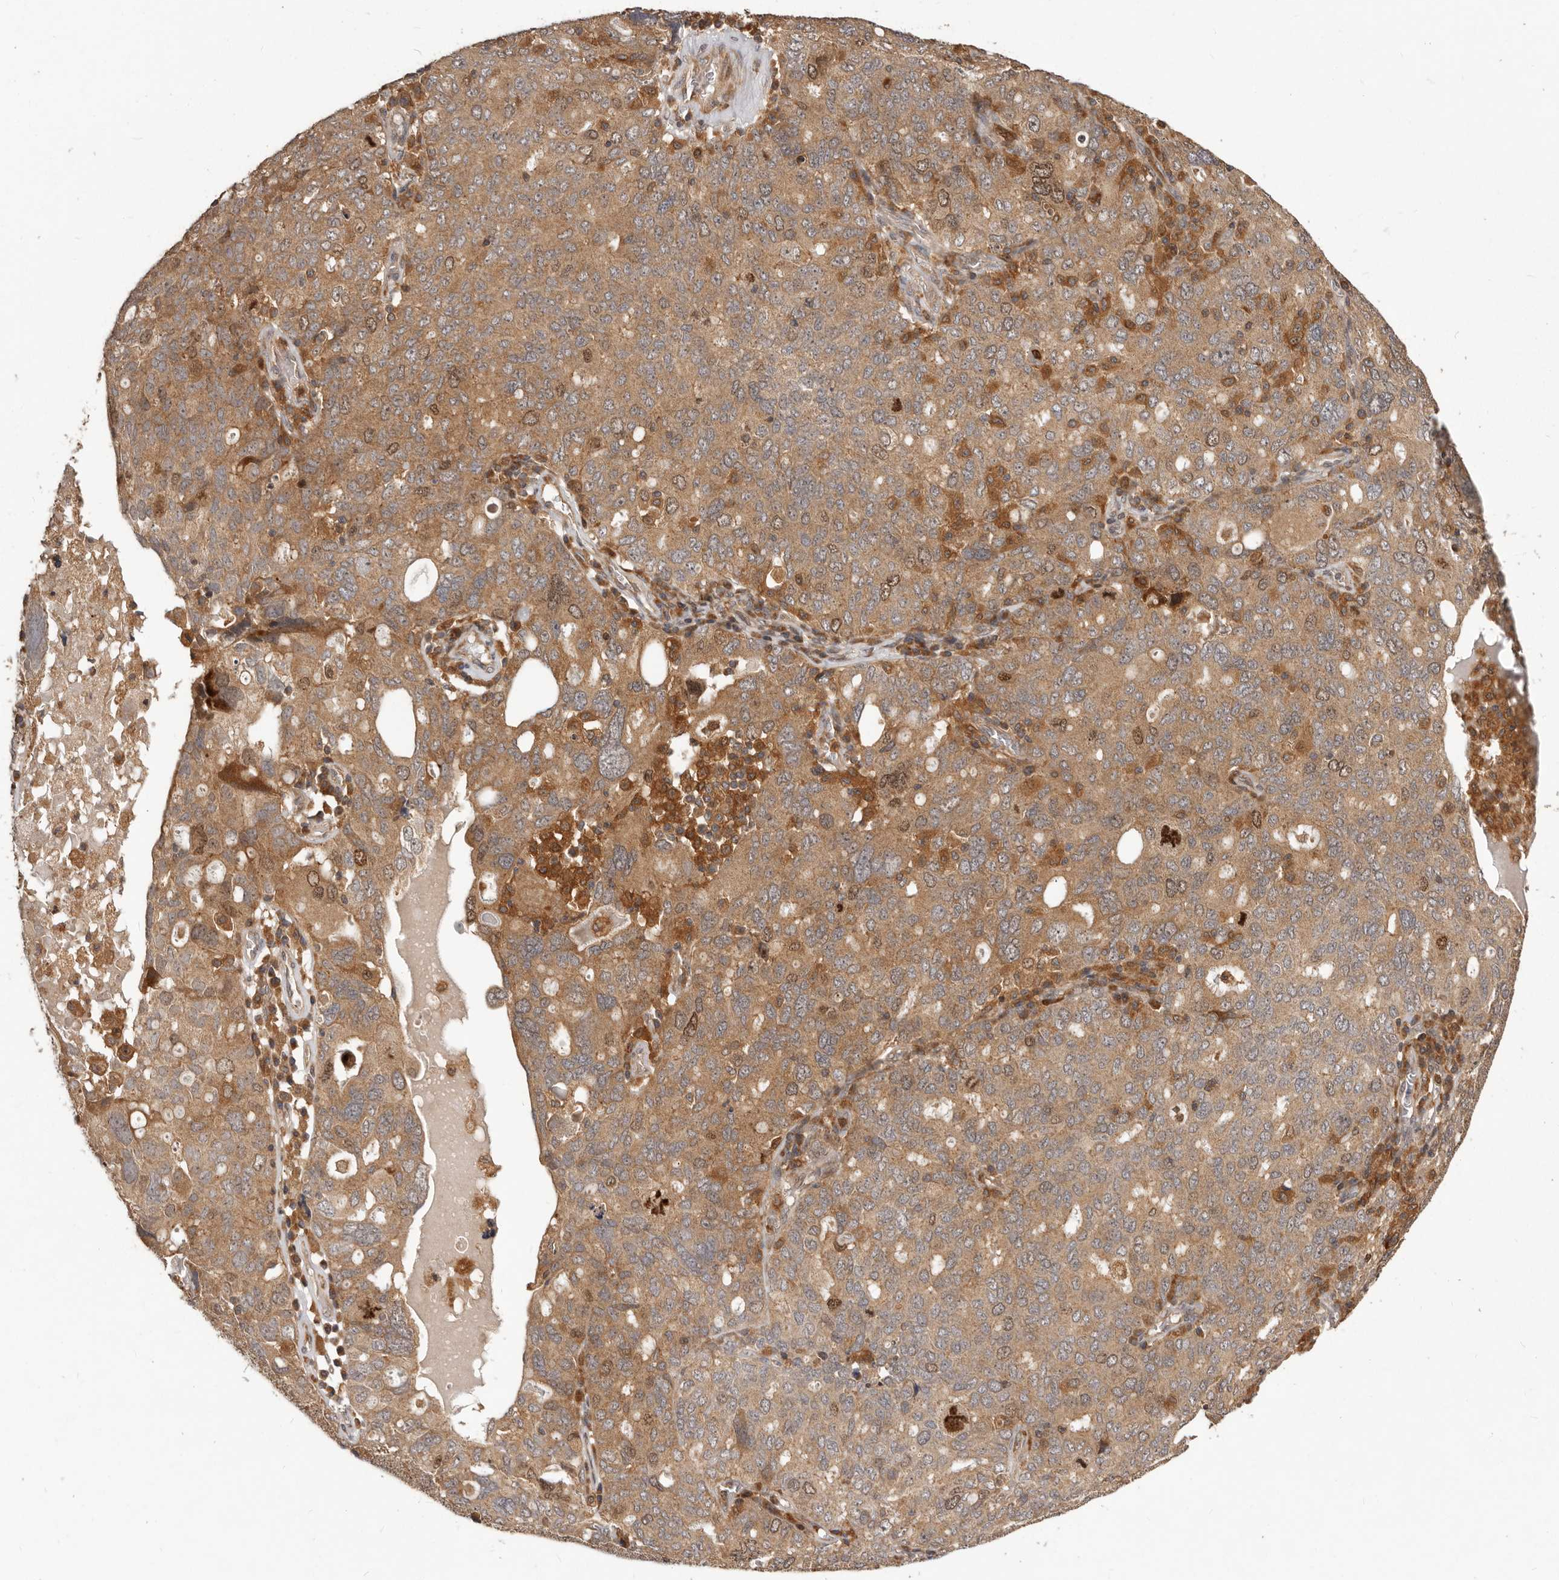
{"staining": {"intensity": "moderate", "quantity": ">75%", "location": "cytoplasmic/membranous"}, "tissue": "ovarian cancer", "cell_type": "Tumor cells", "image_type": "cancer", "snomed": [{"axis": "morphology", "description": "Carcinoma, endometroid"}, {"axis": "topography", "description": "Ovary"}], "caption": "Human ovarian endometroid carcinoma stained with a brown dye displays moderate cytoplasmic/membranous positive staining in approximately >75% of tumor cells.", "gene": "RNF187", "patient": {"sex": "female", "age": 62}}